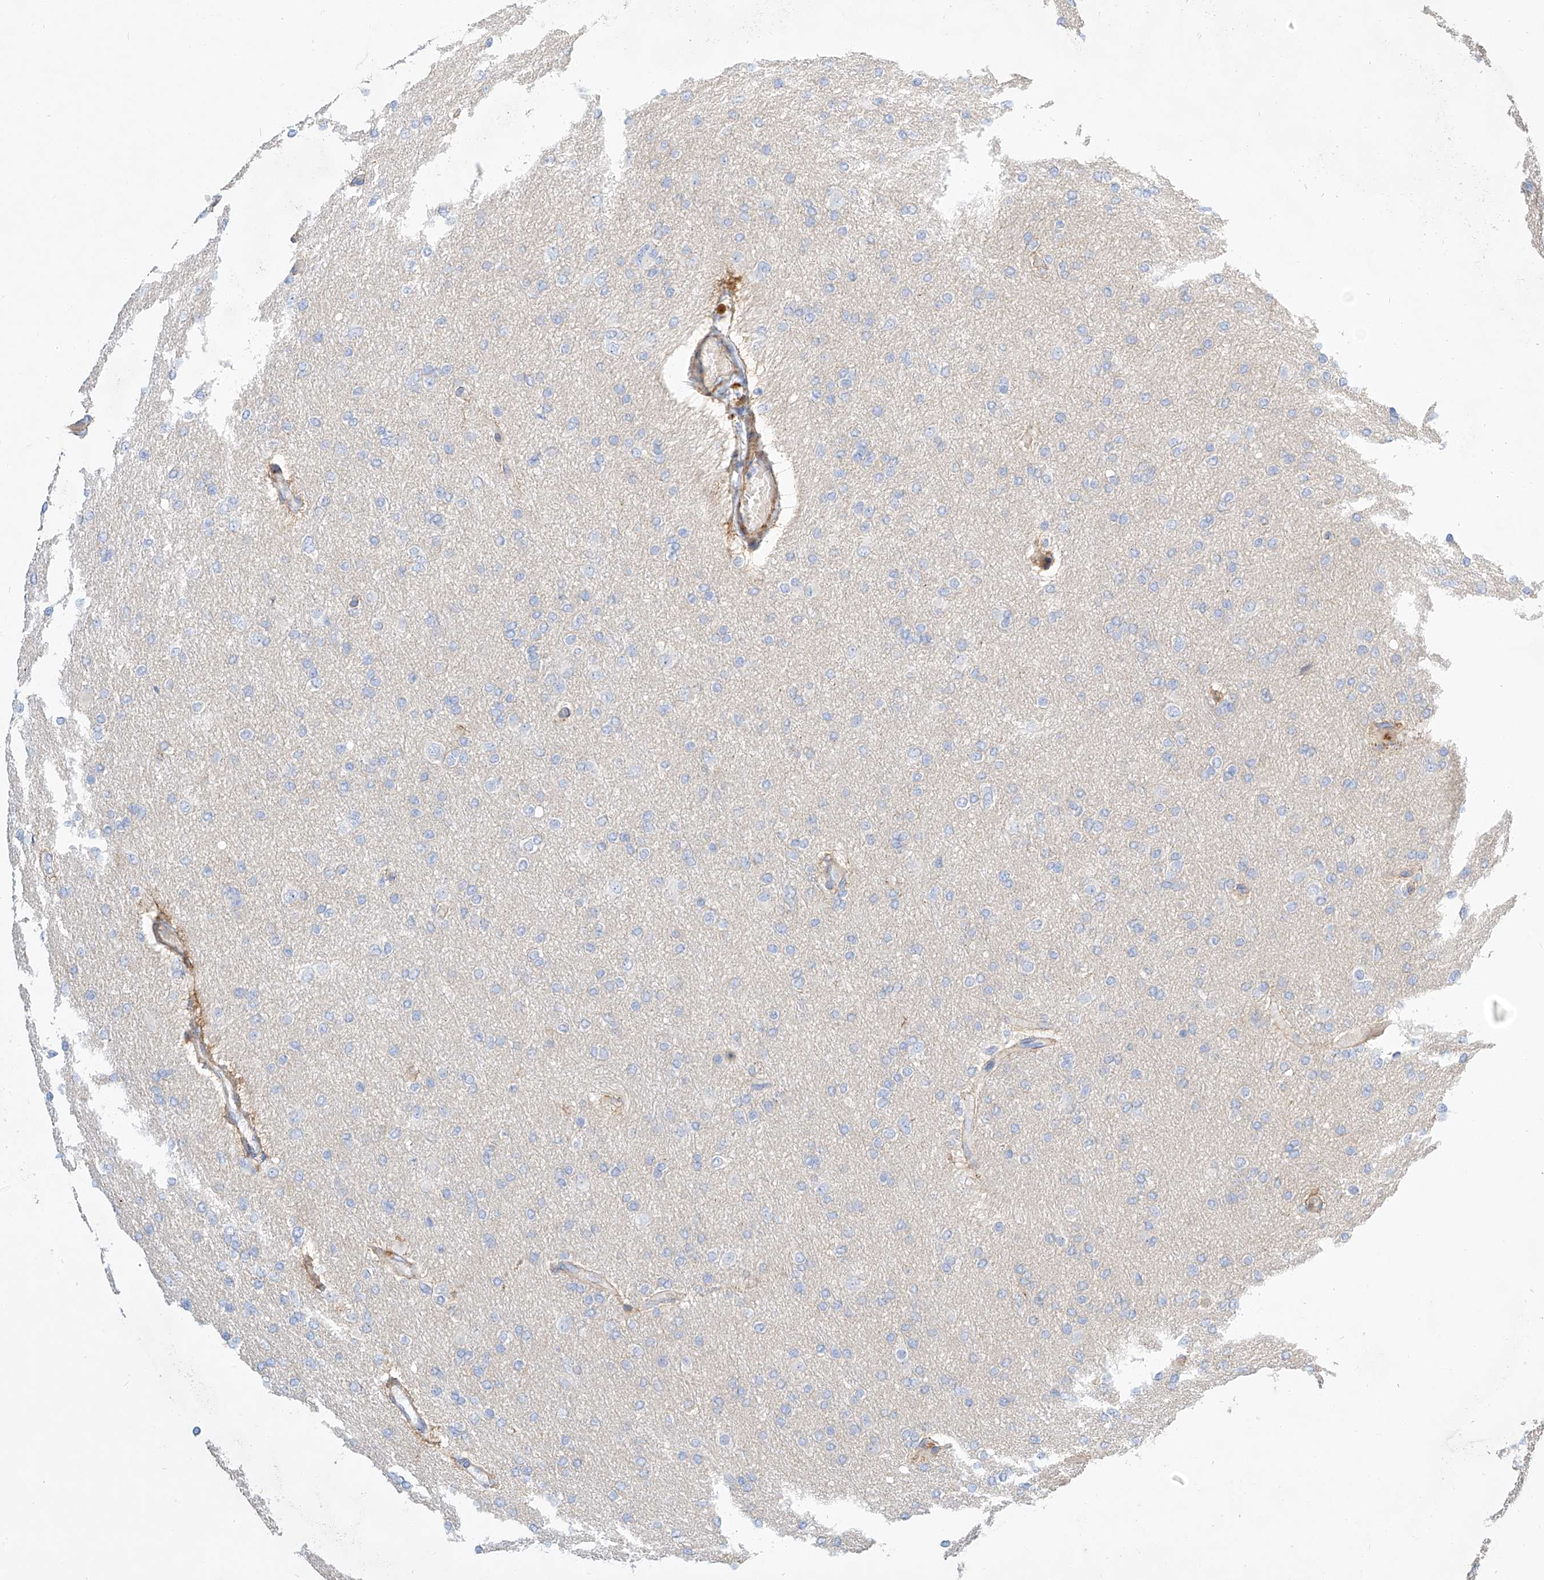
{"staining": {"intensity": "negative", "quantity": "none", "location": "none"}, "tissue": "glioma", "cell_type": "Tumor cells", "image_type": "cancer", "snomed": [{"axis": "morphology", "description": "Glioma, malignant, High grade"}, {"axis": "topography", "description": "Cerebral cortex"}], "caption": "Immunohistochemistry photomicrograph of malignant glioma (high-grade) stained for a protein (brown), which demonstrates no staining in tumor cells.", "gene": "KCNH5", "patient": {"sex": "female", "age": 36}}